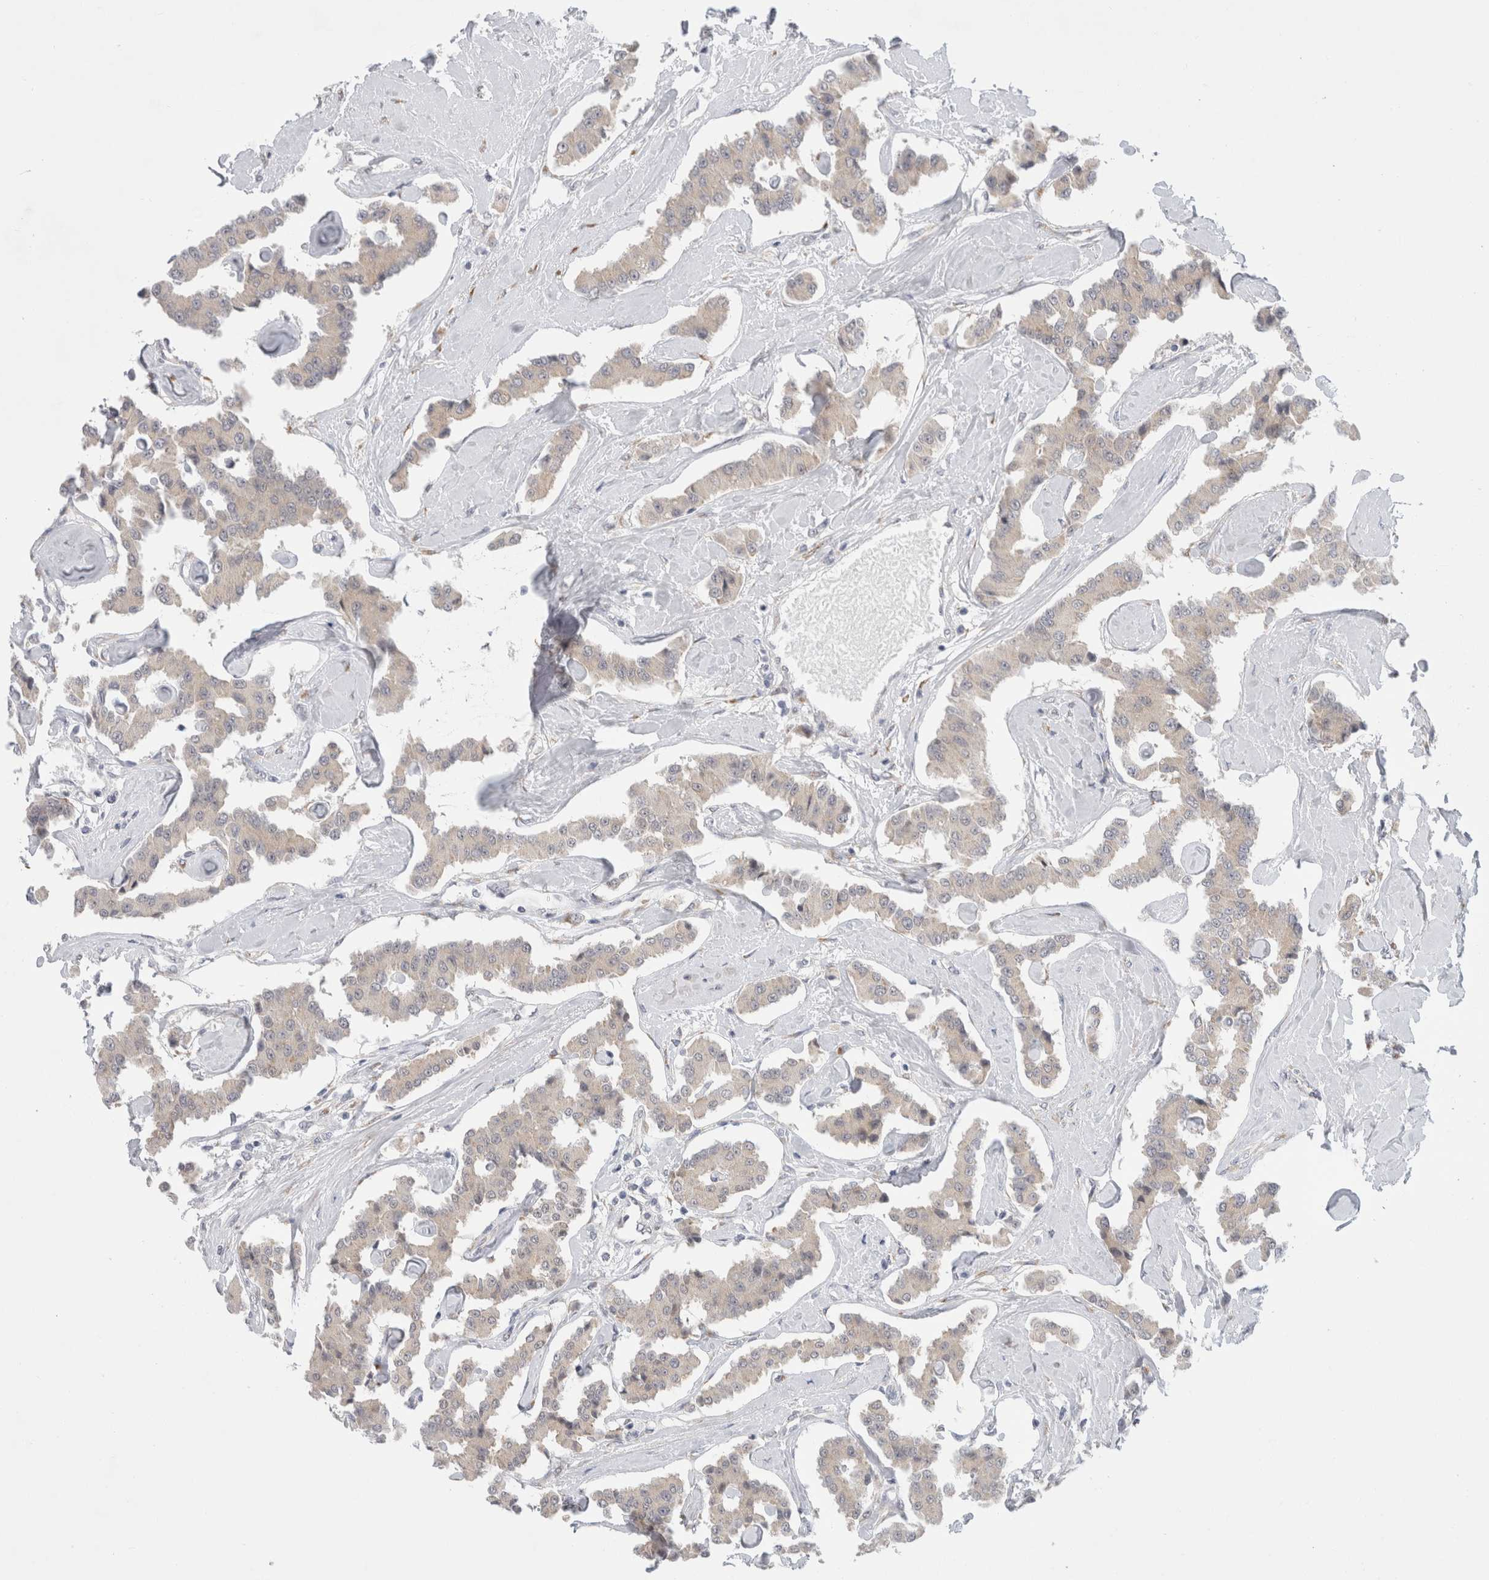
{"staining": {"intensity": "negative", "quantity": "none", "location": "none"}, "tissue": "carcinoid", "cell_type": "Tumor cells", "image_type": "cancer", "snomed": [{"axis": "morphology", "description": "Carcinoid, malignant, NOS"}, {"axis": "topography", "description": "Pancreas"}], "caption": "A histopathology image of carcinoid stained for a protein reveals no brown staining in tumor cells.", "gene": "TRMT1L", "patient": {"sex": "male", "age": 41}}